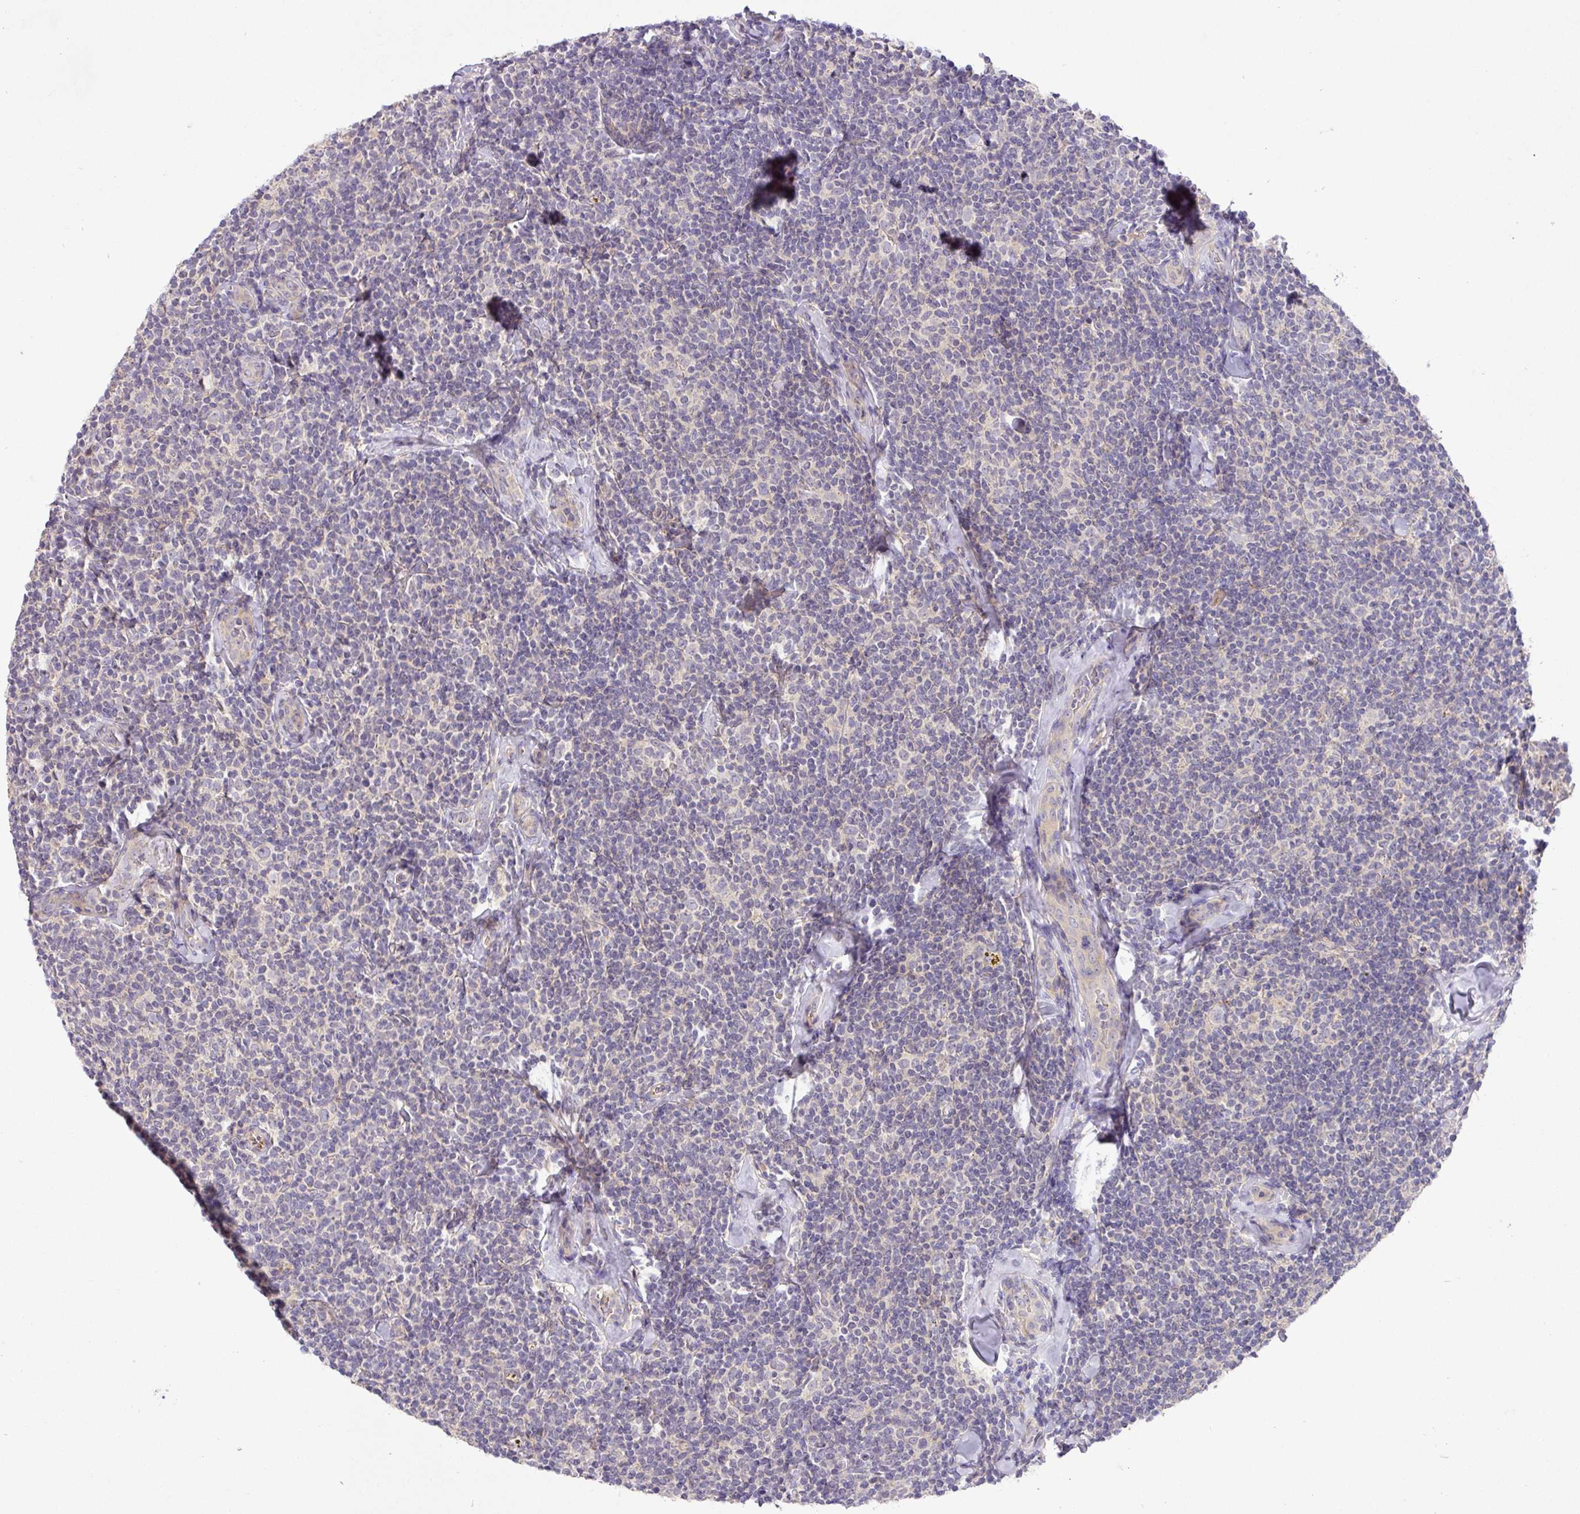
{"staining": {"intensity": "negative", "quantity": "none", "location": "none"}, "tissue": "lymphoma", "cell_type": "Tumor cells", "image_type": "cancer", "snomed": [{"axis": "morphology", "description": "Malignant lymphoma, non-Hodgkin's type, Low grade"}, {"axis": "topography", "description": "Lymph node"}], "caption": "IHC of low-grade malignant lymphoma, non-Hodgkin's type demonstrates no staining in tumor cells.", "gene": "HOXC13", "patient": {"sex": "female", "age": 56}}